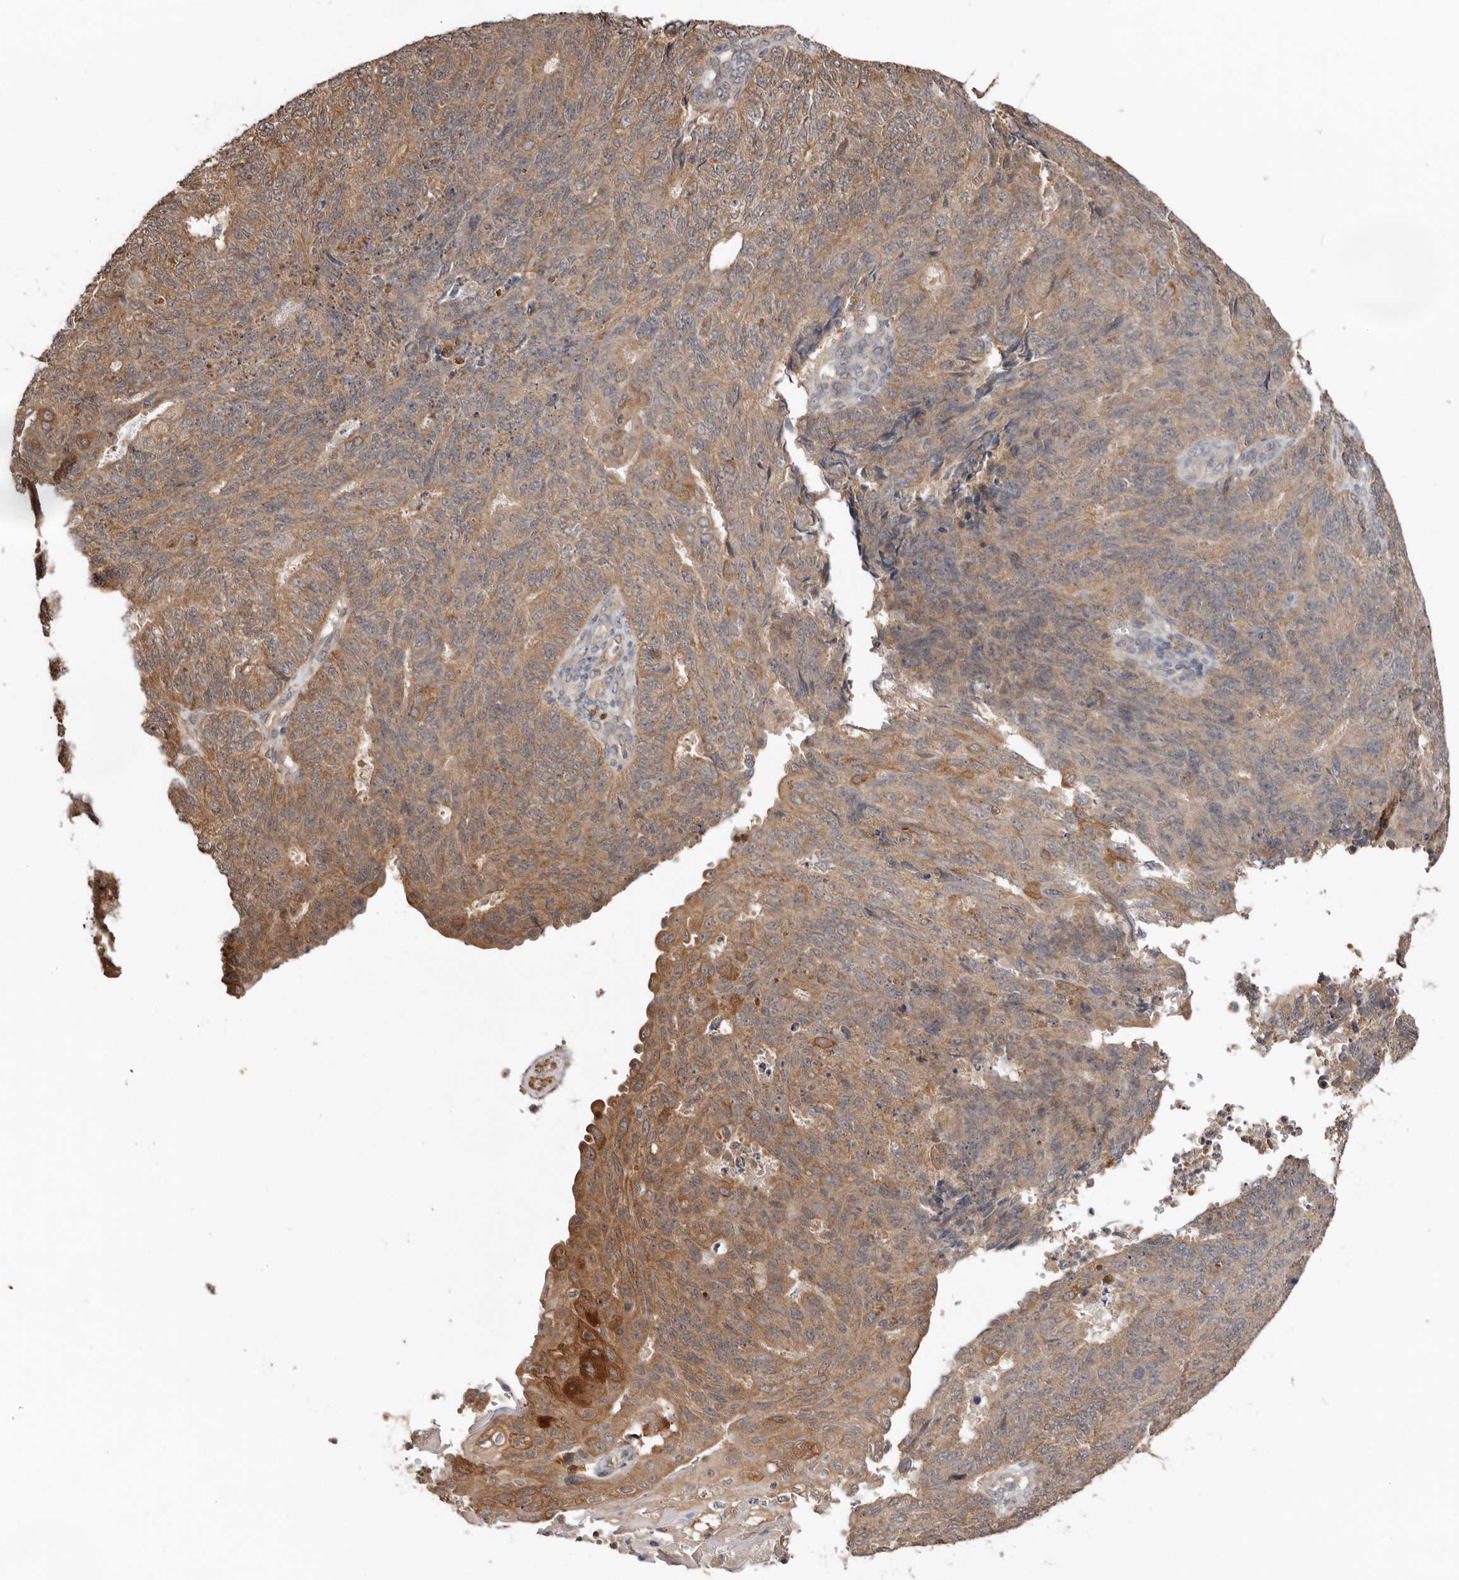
{"staining": {"intensity": "moderate", "quantity": ">75%", "location": "cytoplasmic/membranous"}, "tissue": "endometrial cancer", "cell_type": "Tumor cells", "image_type": "cancer", "snomed": [{"axis": "morphology", "description": "Adenocarcinoma, NOS"}, {"axis": "topography", "description": "Endometrium"}], "caption": "Tumor cells show medium levels of moderate cytoplasmic/membranous expression in about >75% of cells in human adenocarcinoma (endometrial). Nuclei are stained in blue.", "gene": "RSPO2", "patient": {"sex": "female", "age": 32}}